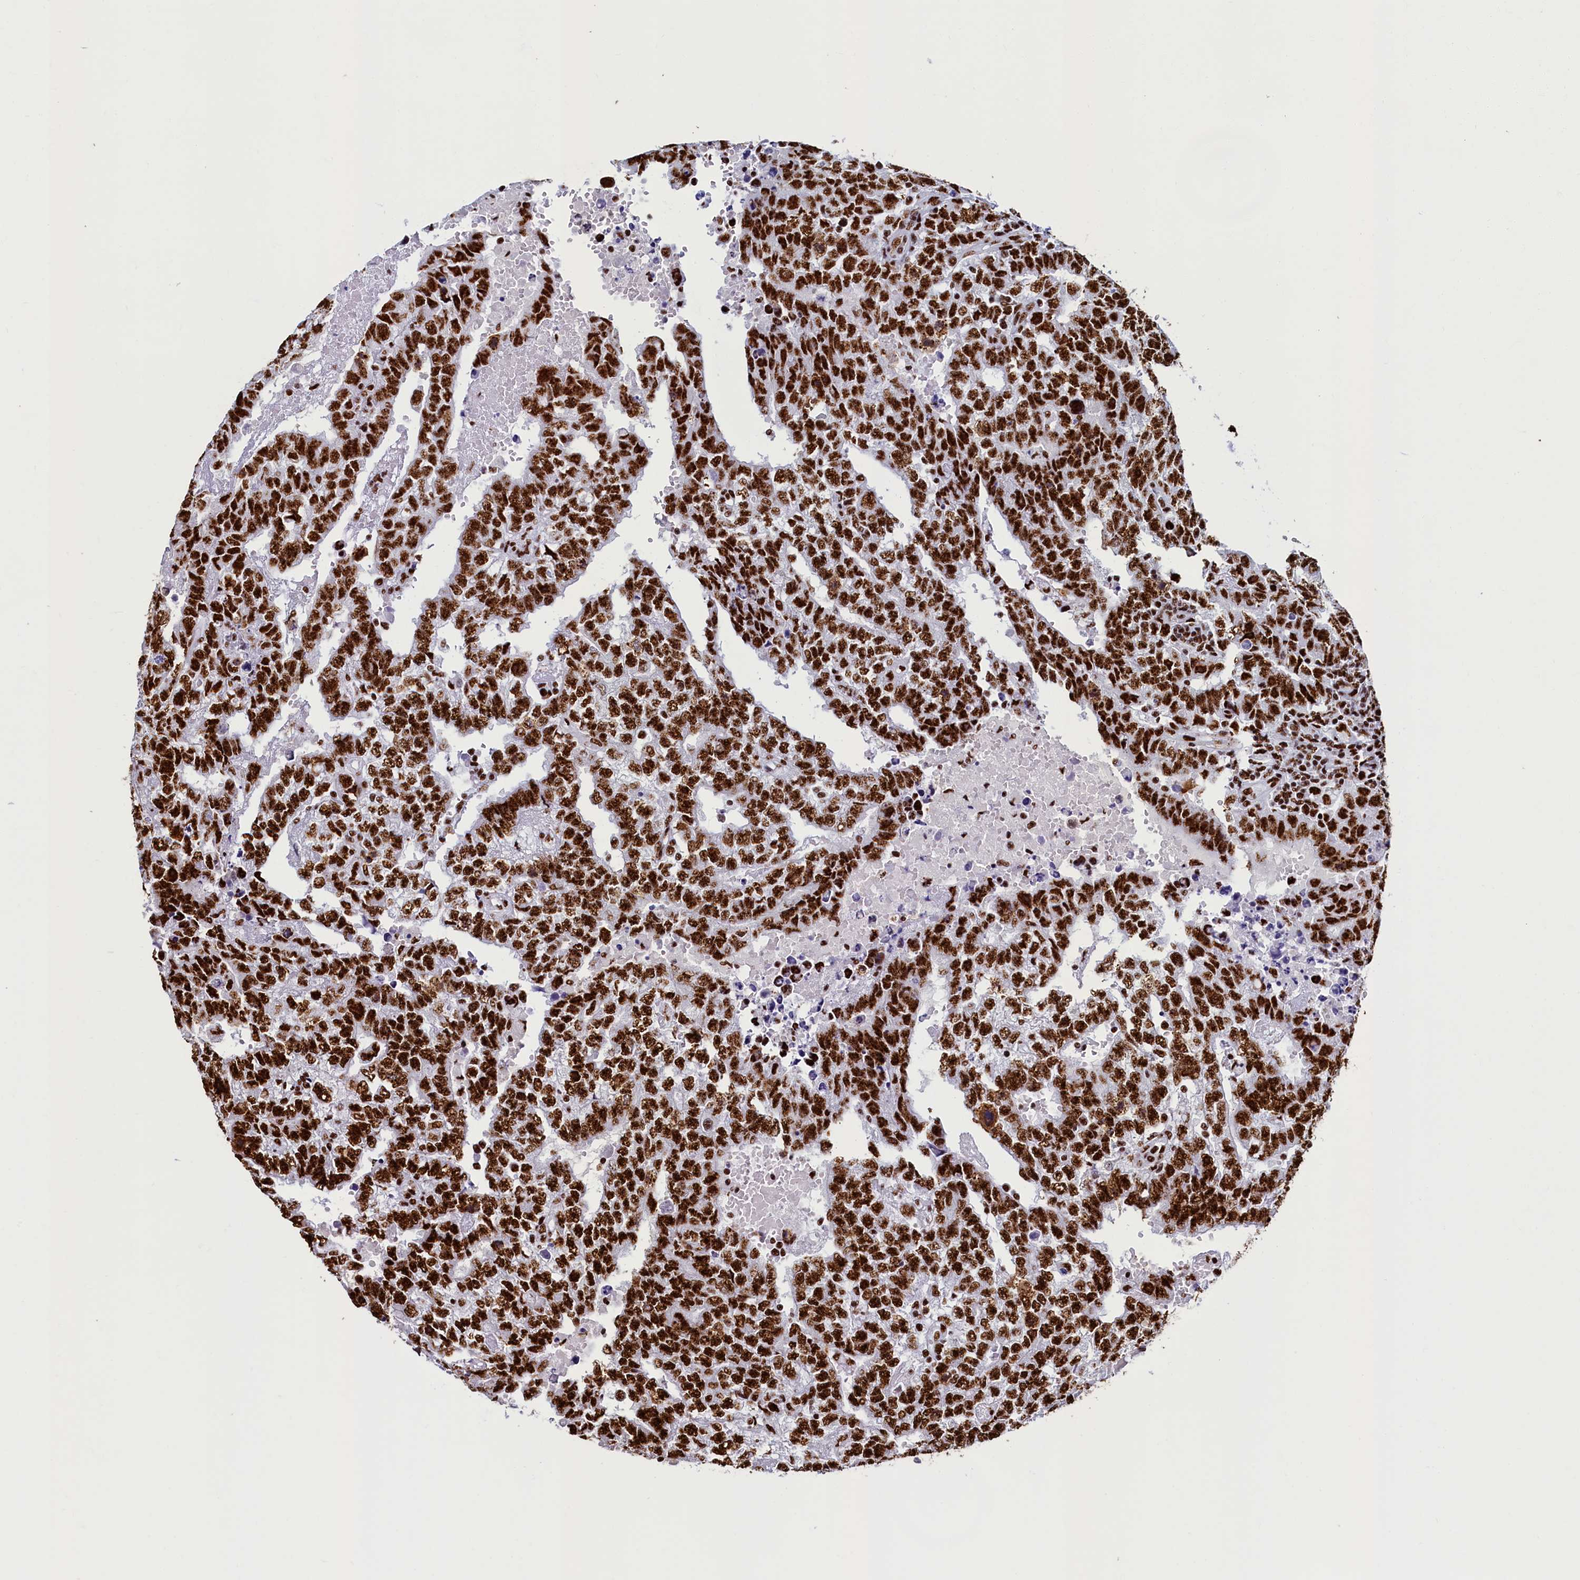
{"staining": {"intensity": "strong", "quantity": ">75%", "location": "nuclear"}, "tissue": "testis cancer", "cell_type": "Tumor cells", "image_type": "cancer", "snomed": [{"axis": "morphology", "description": "Carcinoma, Embryonal, NOS"}, {"axis": "topography", "description": "Testis"}], "caption": "Immunohistochemical staining of human embryonal carcinoma (testis) reveals high levels of strong nuclear expression in approximately >75% of tumor cells. Ihc stains the protein in brown and the nuclei are stained blue.", "gene": "SRRM2", "patient": {"sex": "male", "age": 25}}